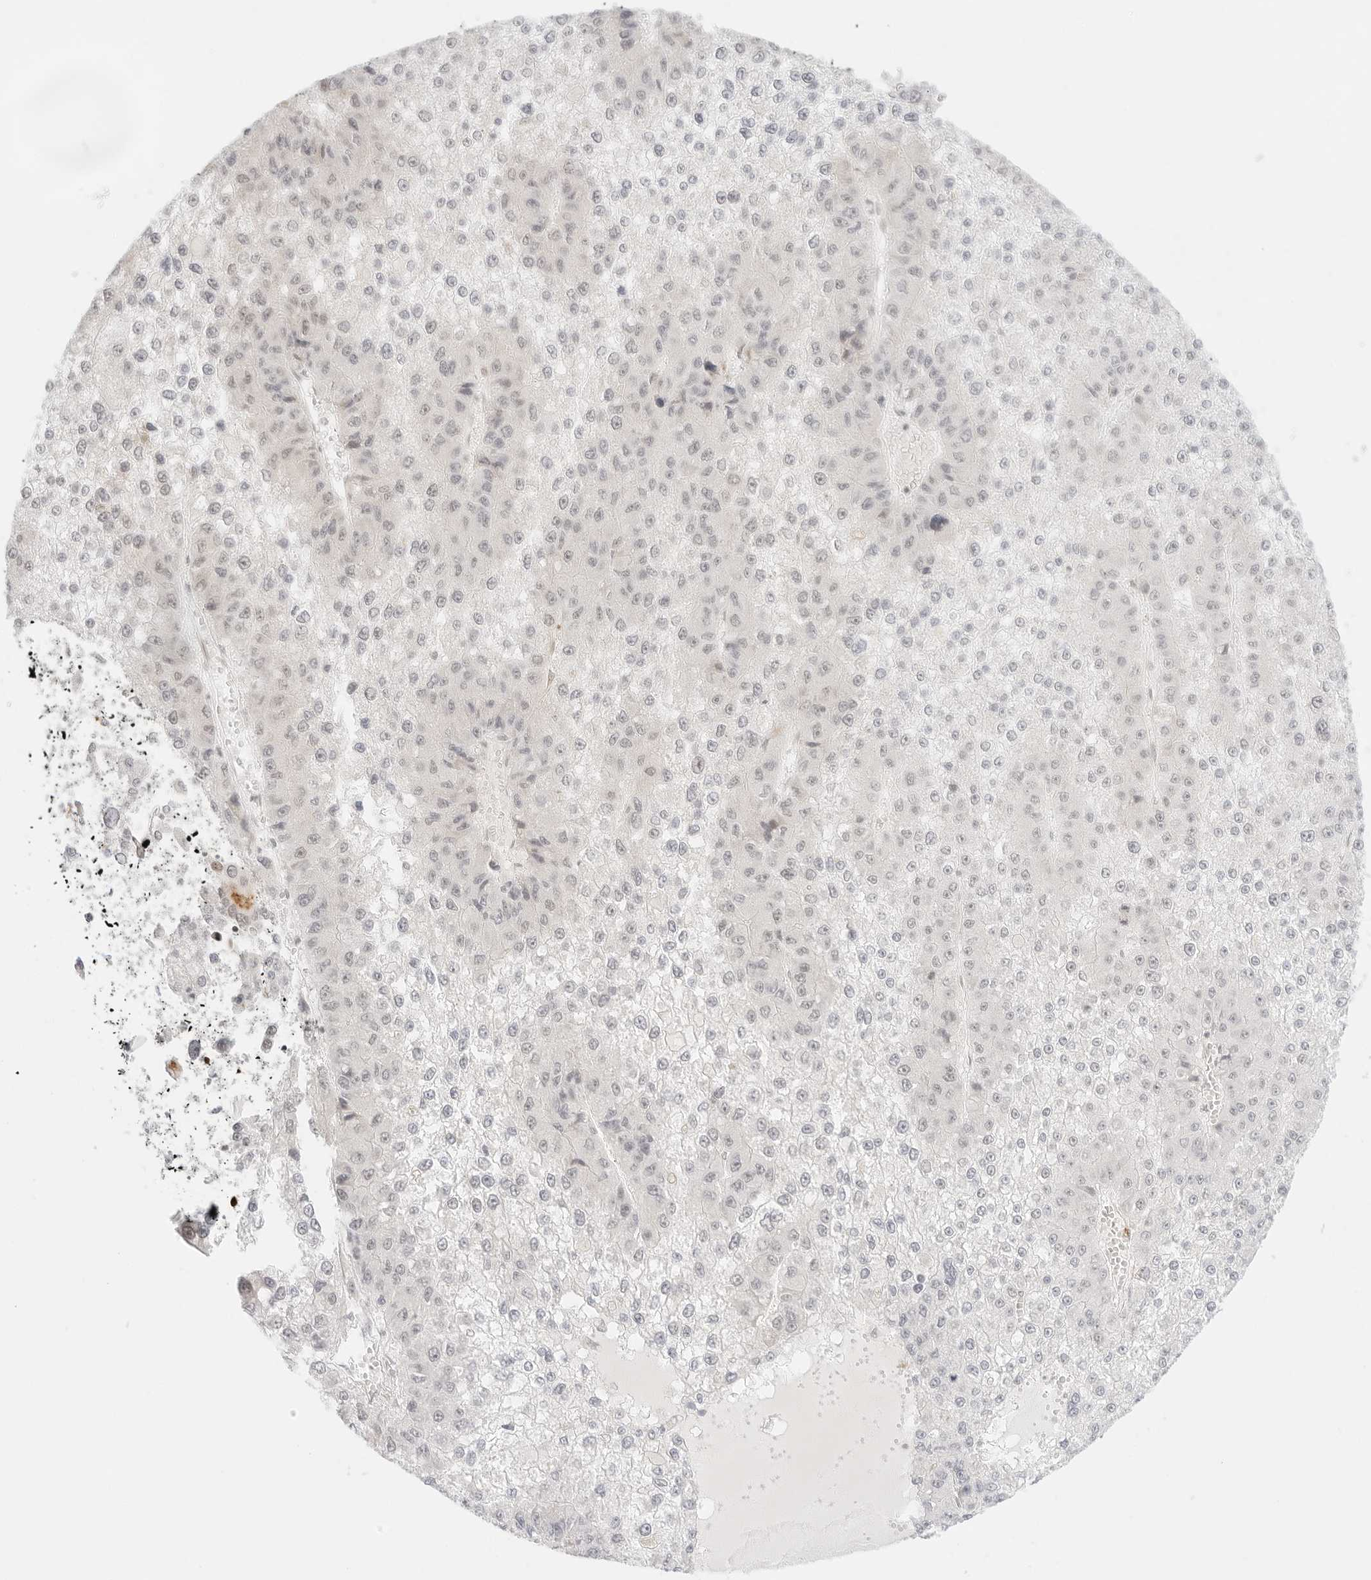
{"staining": {"intensity": "negative", "quantity": "none", "location": "none"}, "tissue": "liver cancer", "cell_type": "Tumor cells", "image_type": "cancer", "snomed": [{"axis": "morphology", "description": "Carcinoma, Hepatocellular, NOS"}, {"axis": "topography", "description": "Liver"}], "caption": "High power microscopy micrograph of an immunohistochemistry (IHC) micrograph of liver cancer (hepatocellular carcinoma), revealing no significant positivity in tumor cells.", "gene": "GNAS", "patient": {"sex": "female", "age": 73}}